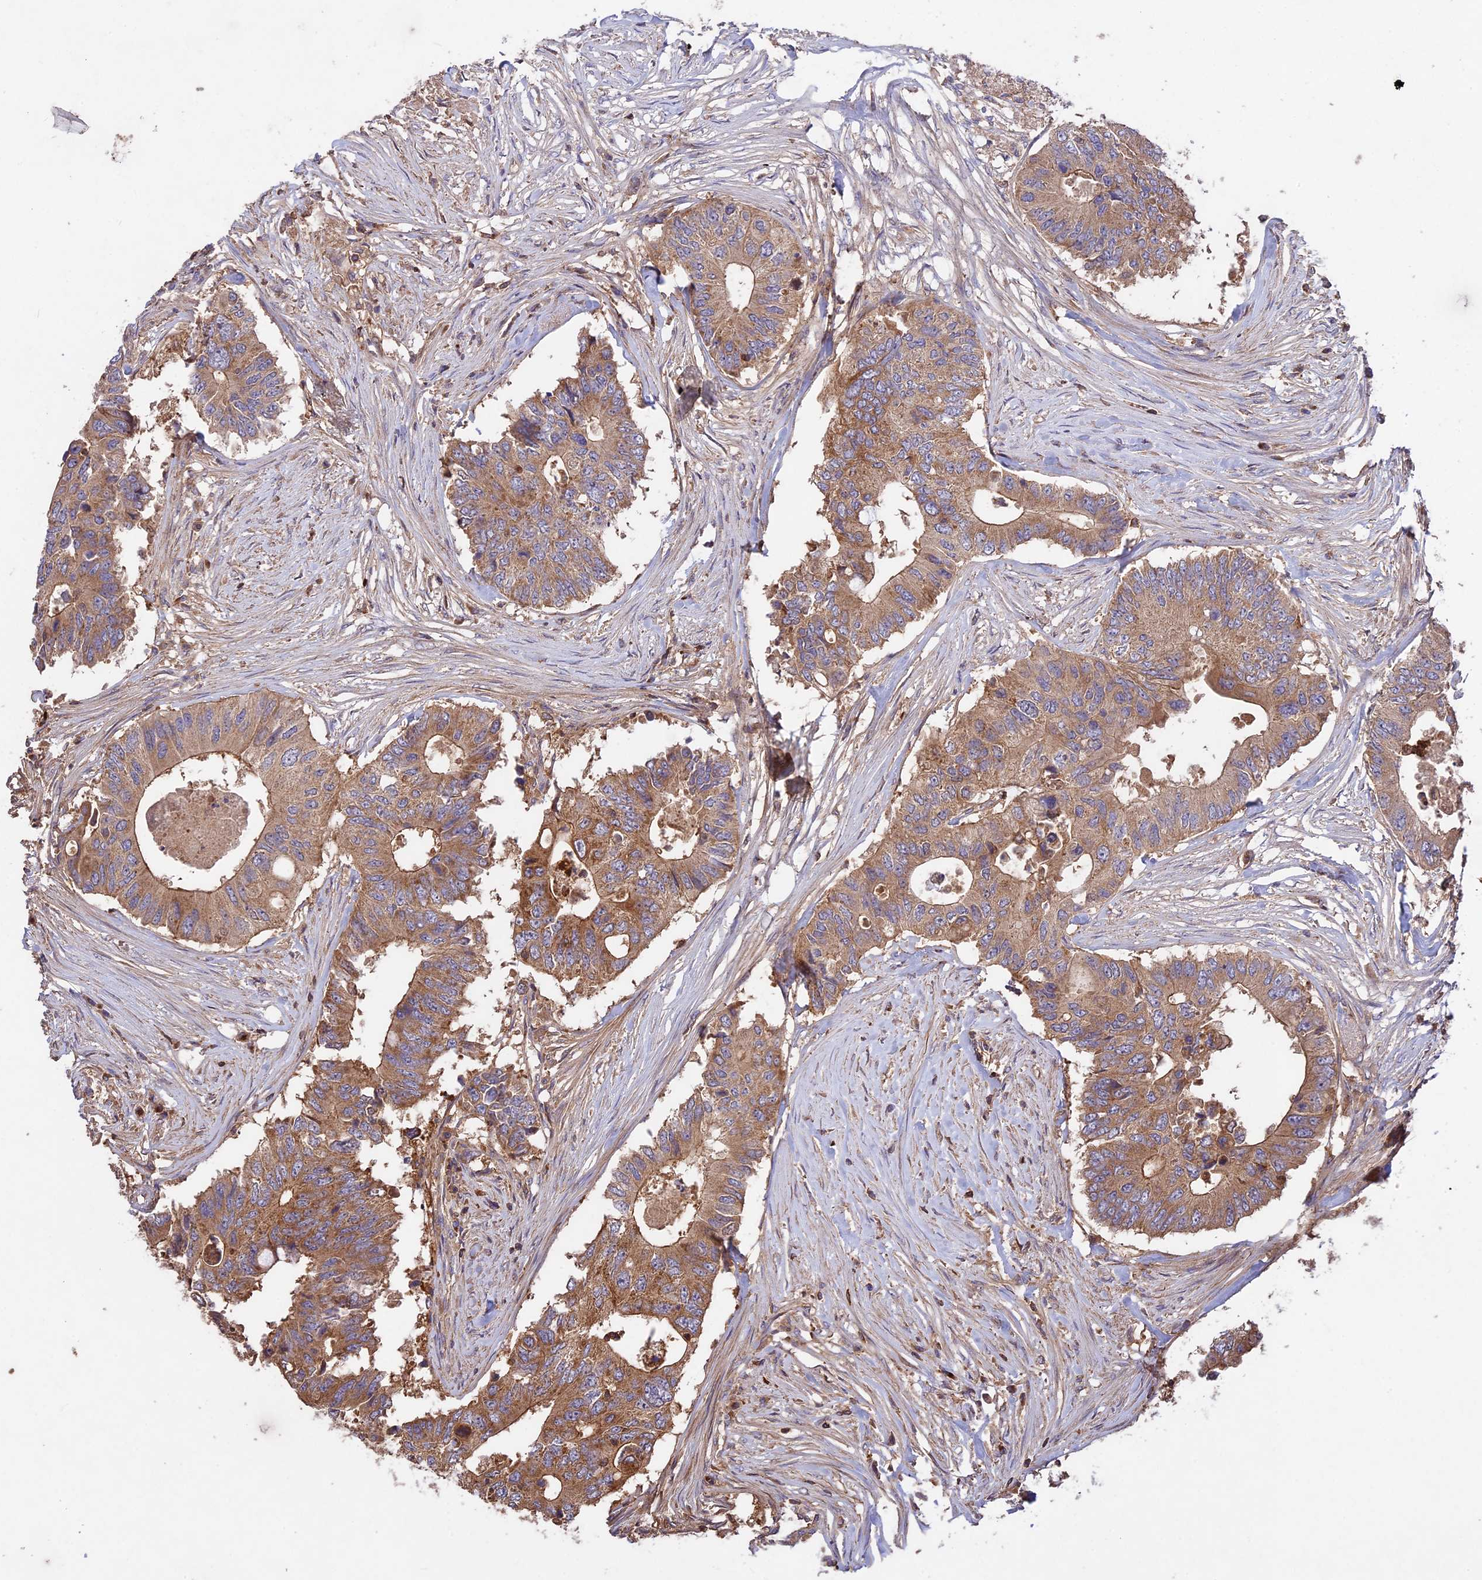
{"staining": {"intensity": "moderate", "quantity": ">75%", "location": "cytoplasmic/membranous"}, "tissue": "colorectal cancer", "cell_type": "Tumor cells", "image_type": "cancer", "snomed": [{"axis": "morphology", "description": "Adenocarcinoma, NOS"}, {"axis": "topography", "description": "Colon"}], "caption": "Protein expression analysis of colorectal adenocarcinoma displays moderate cytoplasmic/membranous expression in about >75% of tumor cells. The protein is shown in brown color, while the nuclei are stained blue.", "gene": "NUDT8", "patient": {"sex": "male", "age": 71}}